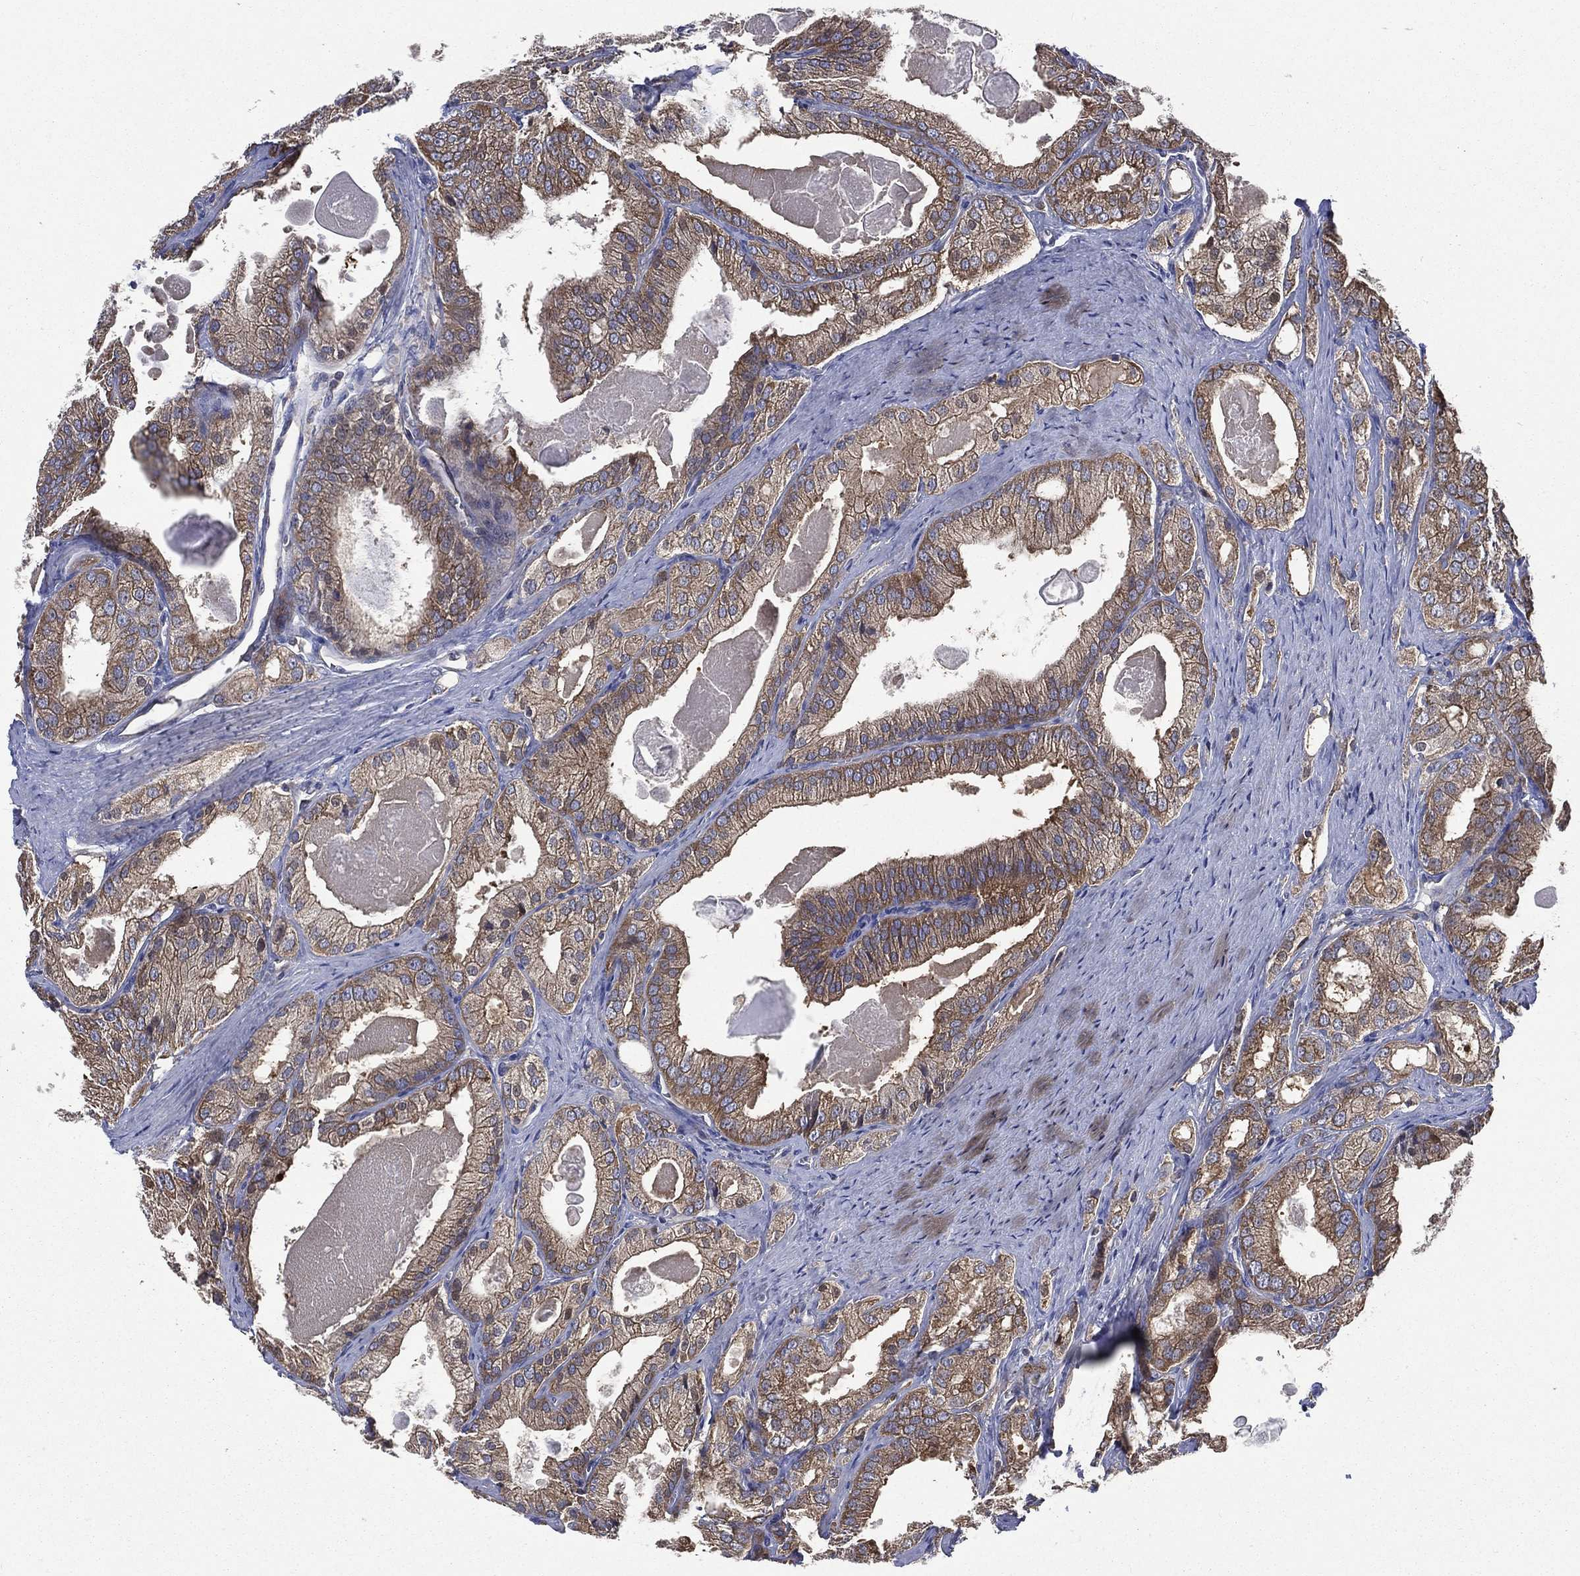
{"staining": {"intensity": "moderate", "quantity": ">75%", "location": "cytoplasmic/membranous"}, "tissue": "prostate cancer", "cell_type": "Tumor cells", "image_type": "cancer", "snomed": [{"axis": "morphology", "description": "Adenocarcinoma, NOS"}, {"axis": "morphology", "description": "Adenocarcinoma, High grade"}, {"axis": "topography", "description": "Prostate"}], "caption": "There is medium levels of moderate cytoplasmic/membranous staining in tumor cells of prostate adenocarcinoma (high-grade), as demonstrated by immunohistochemical staining (brown color).", "gene": "SMPD3", "patient": {"sex": "male", "age": 70}}